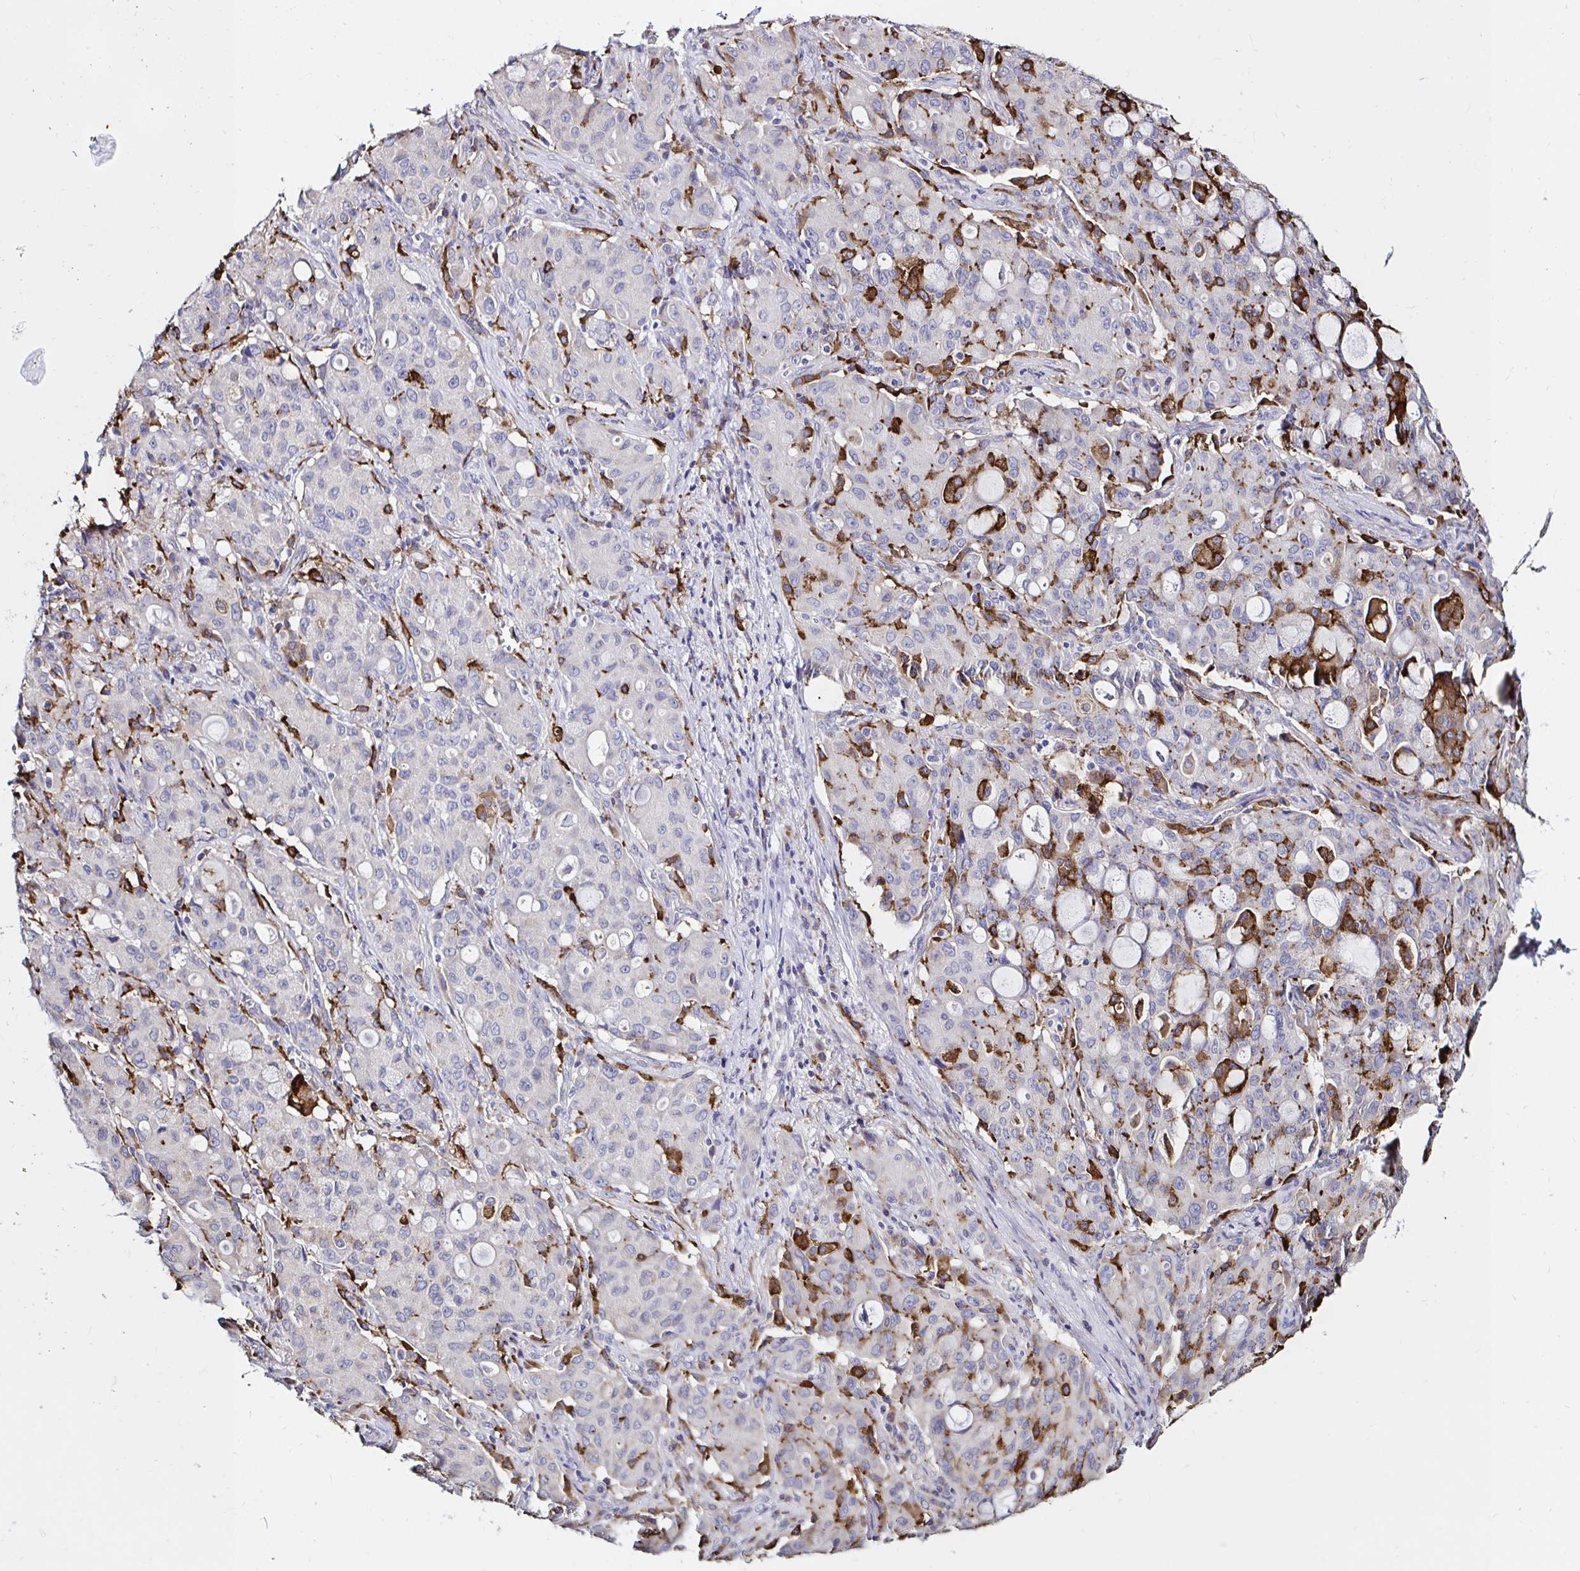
{"staining": {"intensity": "strong", "quantity": "<25%", "location": "cytoplasmic/membranous"}, "tissue": "lung cancer", "cell_type": "Tumor cells", "image_type": "cancer", "snomed": [{"axis": "morphology", "description": "Adenocarcinoma, NOS"}, {"axis": "topography", "description": "Lung"}], "caption": "An immunohistochemistry image of neoplastic tissue is shown. Protein staining in brown highlights strong cytoplasmic/membranous positivity in lung cancer within tumor cells.", "gene": "MSR1", "patient": {"sex": "female", "age": 44}}